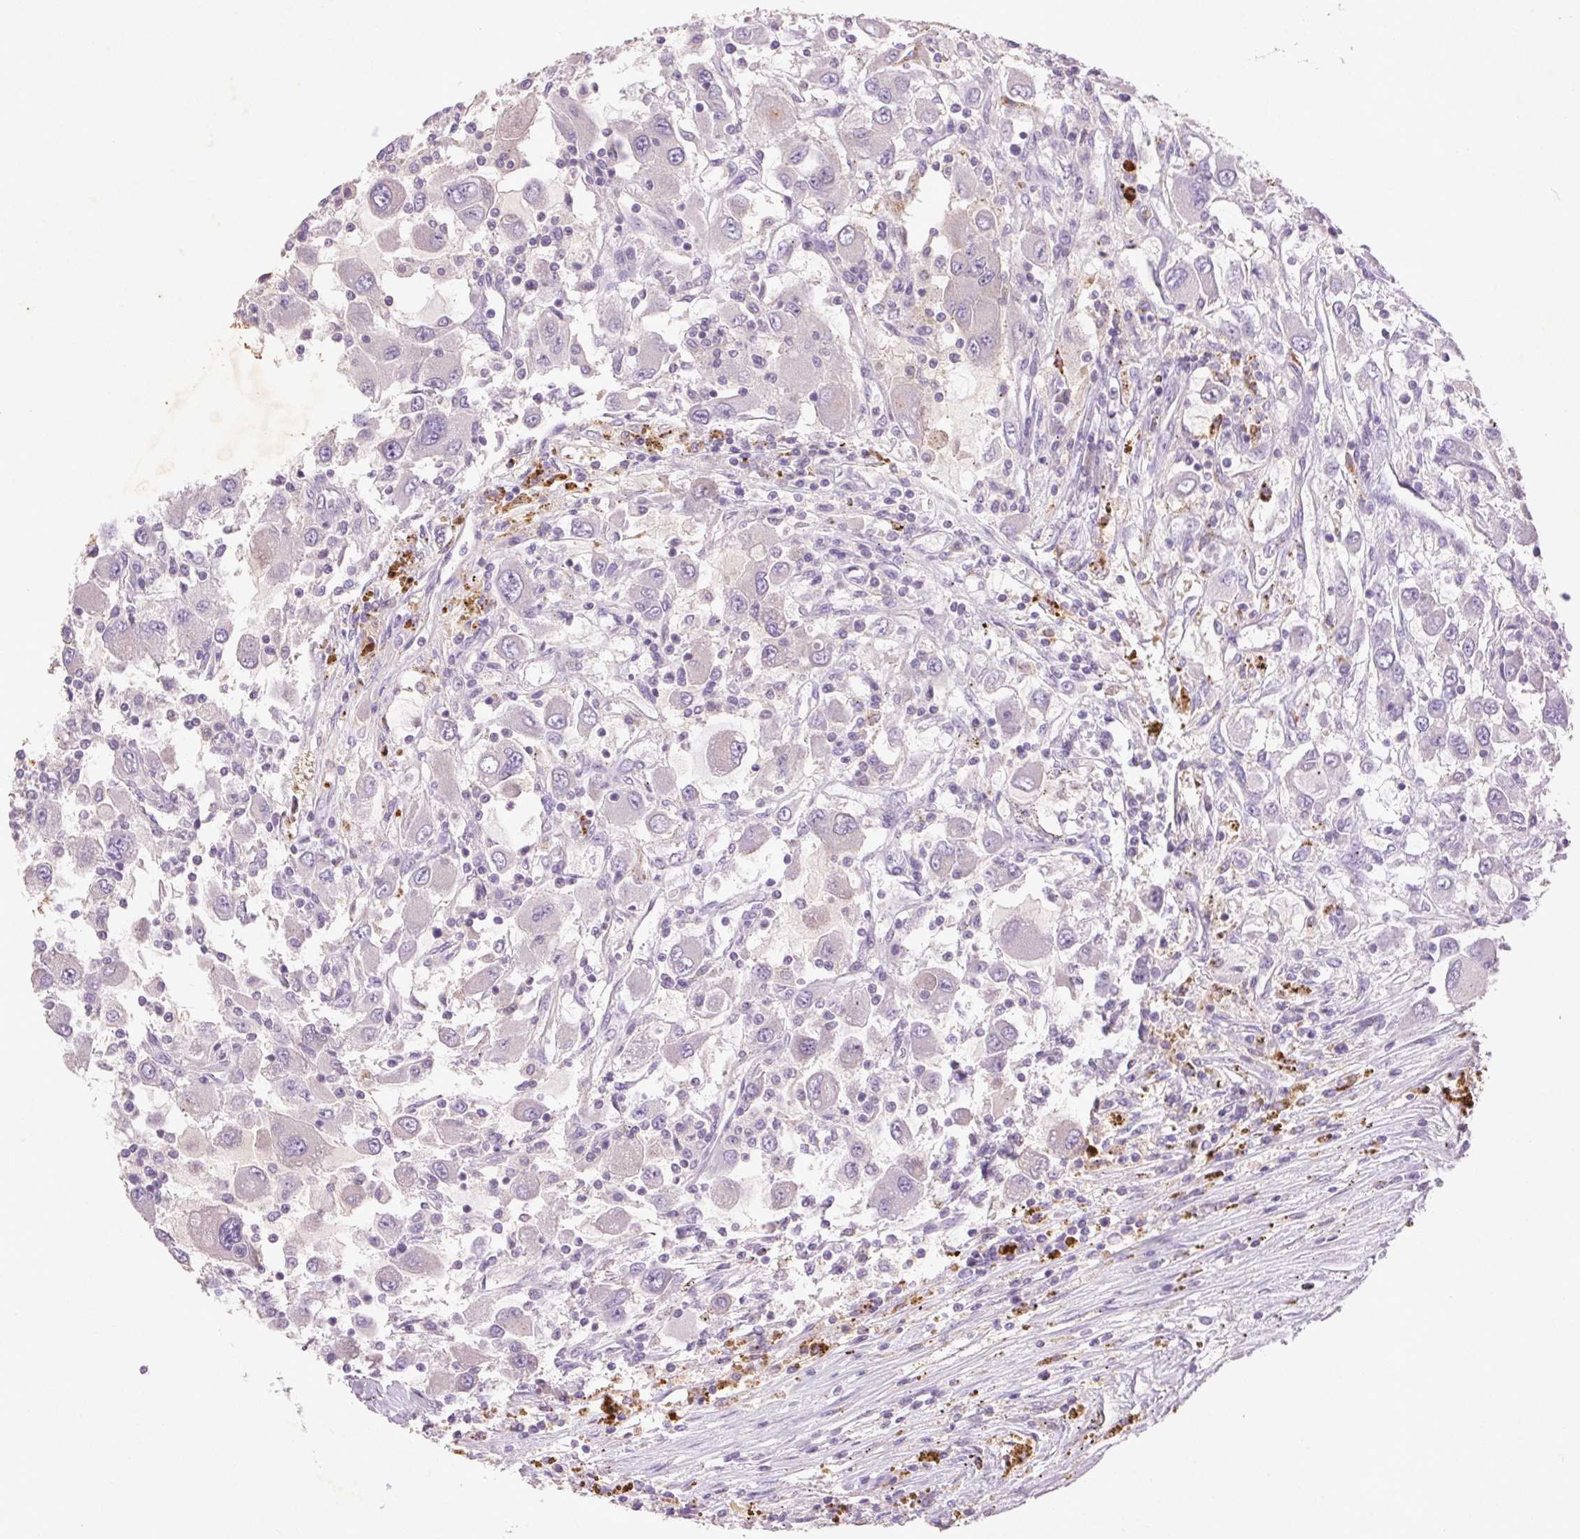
{"staining": {"intensity": "negative", "quantity": "none", "location": "none"}, "tissue": "renal cancer", "cell_type": "Tumor cells", "image_type": "cancer", "snomed": [{"axis": "morphology", "description": "Adenocarcinoma, NOS"}, {"axis": "topography", "description": "Kidney"}], "caption": "Immunohistochemistry image of neoplastic tissue: renal cancer stained with DAB displays no significant protein expression in tumor cells.", "gene": "FNDC7", "patient": {"sex": "female", "age": 67}}